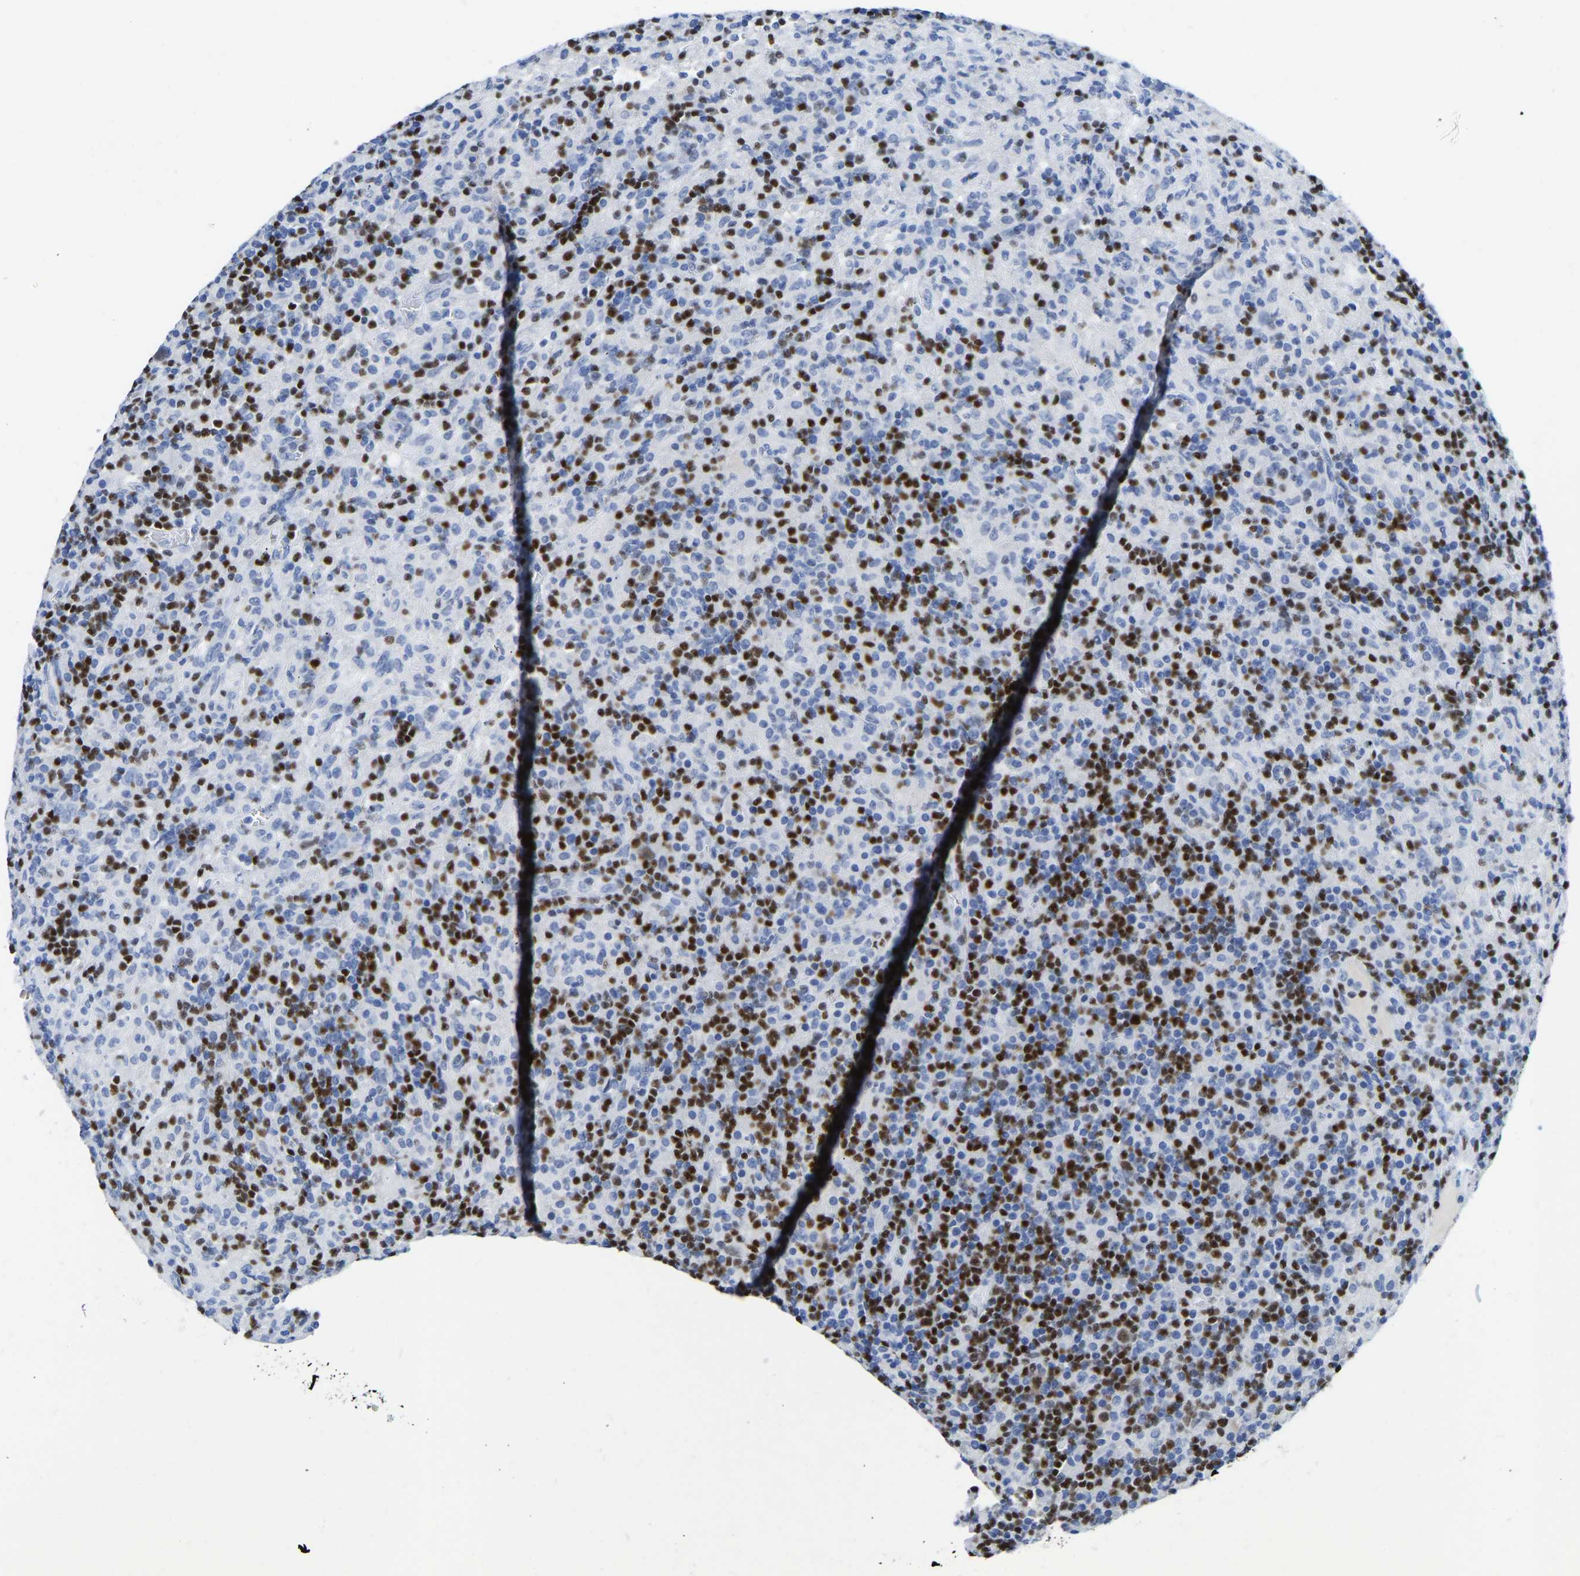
{"staining": {"intensity": "weak", "quantity": "<25%", "location": "nuclear"}, "tissue": "lymphoma", "cell_type": "Tumor cells", "image_type": "cancer", "snomed": [{"axis": "morphology", "description": "Hodgkin's disease, NOS"}, {"axis": "topography", "description": "Lymph node"}], "caption": "Immunohistochemistry photomicrograph of neoplastic tissue: Hodgkin's disease stained with DAB (3,3'-diaminobenzidine) demonstrates no significant protein expression in tumor cells.", "gene": "TCF7", "patient": {"sex": "male", "age": 70}}